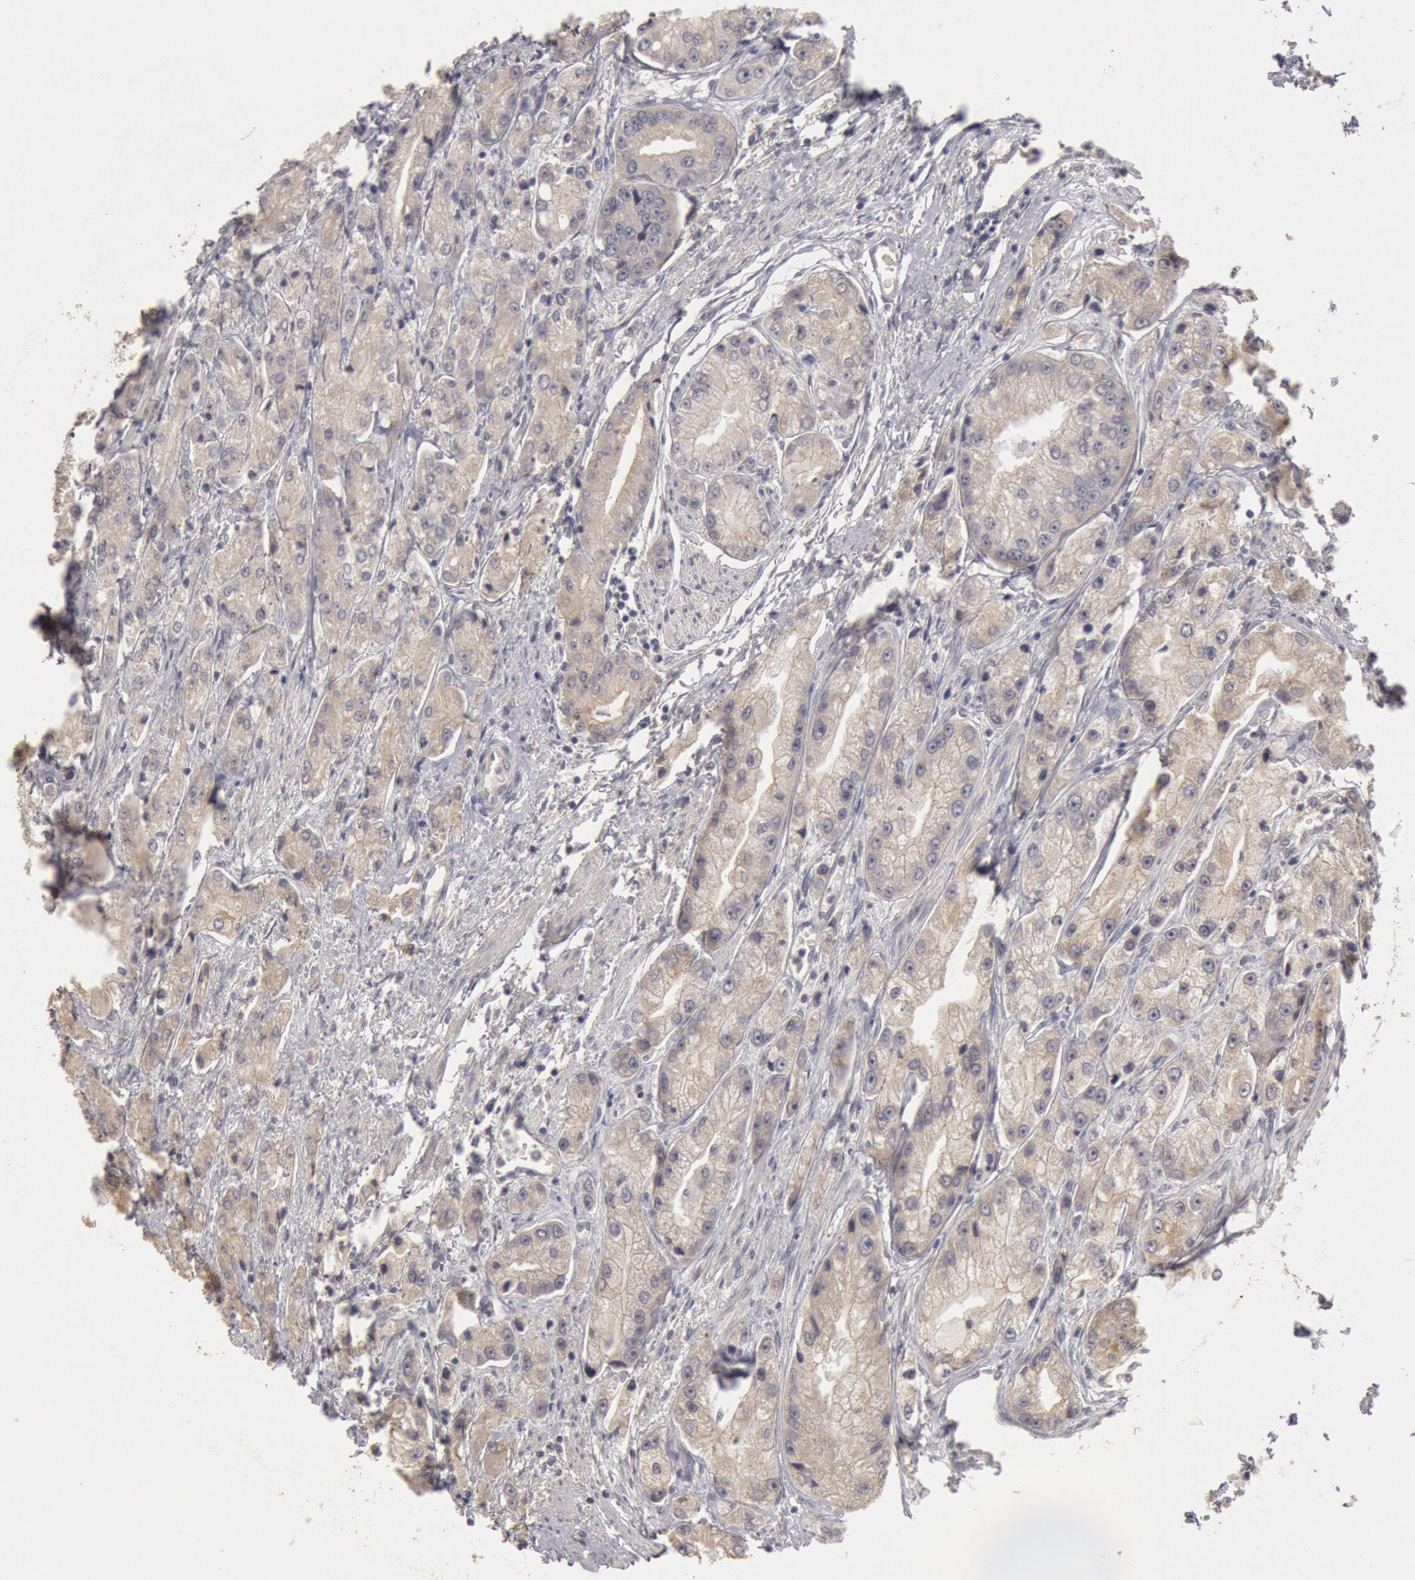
{"staining": {"intensity": "weak", "quantity": ">75%", "location": "cytoplasmic/membranous"}, "tissue": "prostate cancer", "cell_type": "Tumor cells", "image_type": "cancer", "snomed": [{"axis": "morphology", "description": "Adenocarcinoma, Medium grade"}, {"axis": "topography", "description": "Prostate"}], "caption": "An image of human prostate cancer stained for a protein displays weak cytoplasmic/membranous brown staining in tumor cells.", "gene": "ZFP36L1", "patient": {"sex": "male", "age": 72}}